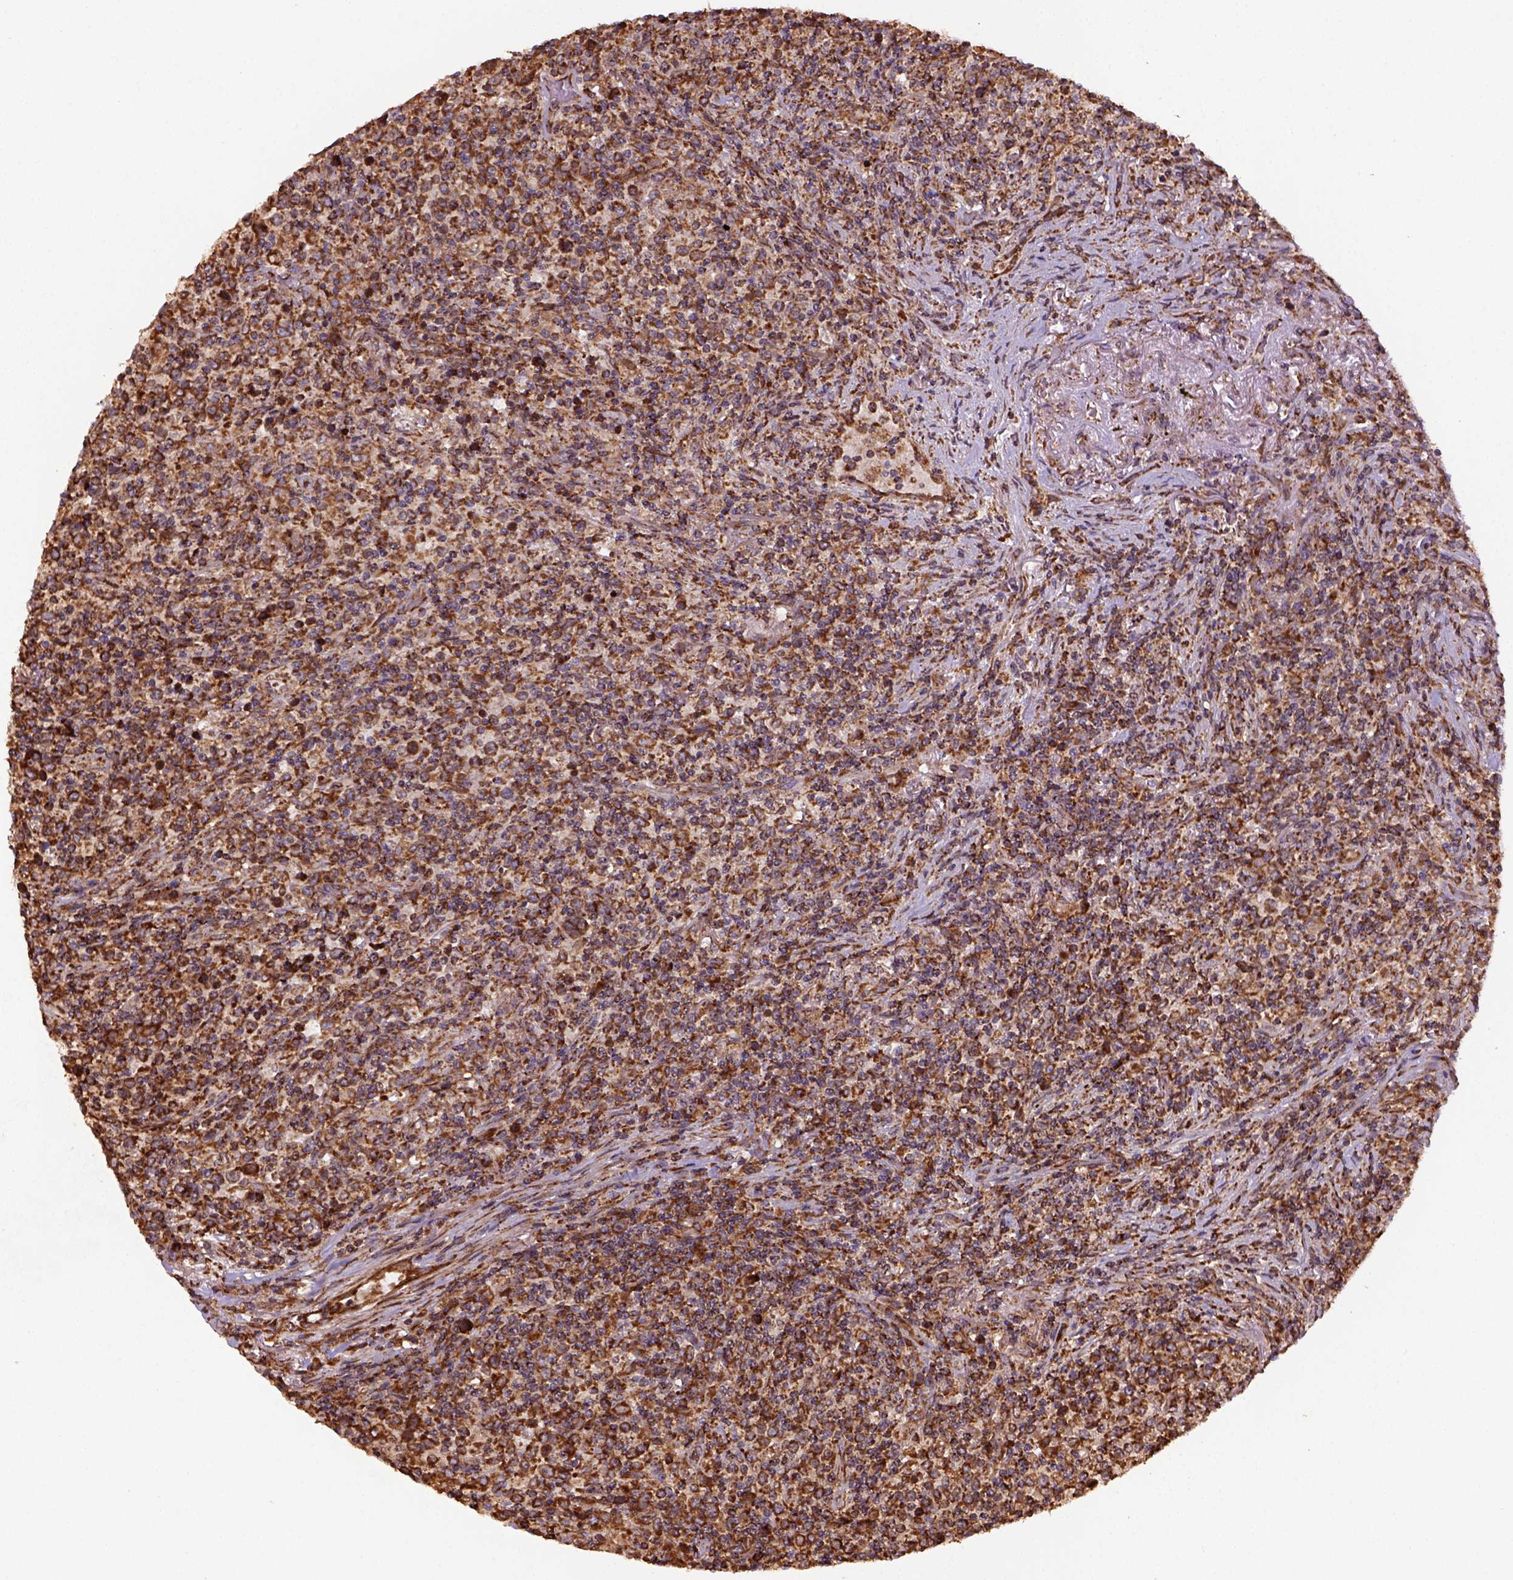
{"staining": {"intensity": "strong", "quantity": ">75%", "location": "cytoplasmic/membranous"}, "tissue": "lymphoma", "cell_type": "Tumor cells", "image_type": "cancer", "snomed": [{"axis": "morphology", "description": "Malignant lymphoma, non-Hodgkin's type, High grade"}, {"axis": "topography", "description": "Lung"}], "caption": "A high-resolution image shows immunohistochemistry (IHC) staining of high-grade malignant lymphoma, non-Hodgkin's type, which displays strong cytoplasmic/membranous staining in about >75% of tumor cells.", "gene": "MAPK8IP3", "patient": {"sex": "male", "age": 79}}